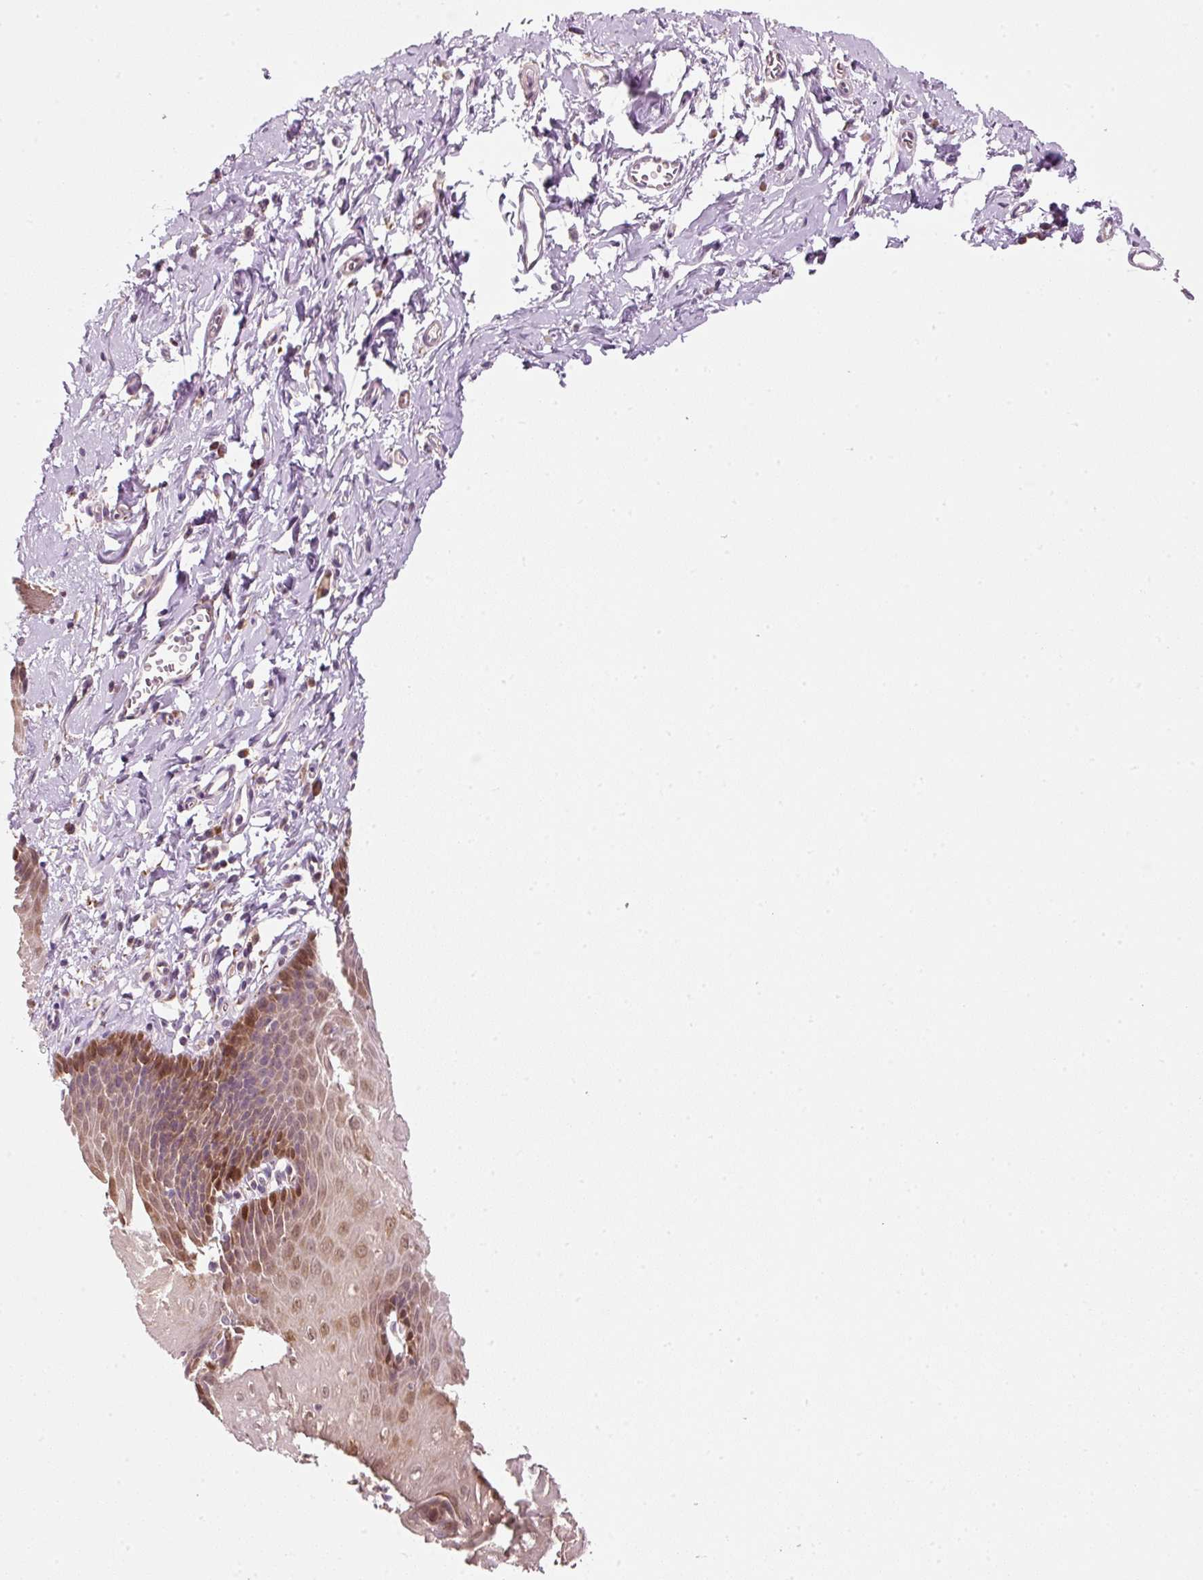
{"staining": {"intensity": "strong", "quantity": "25%-75%", "location": "cytoplasmic/membranous,nuclear"}, "tissue": "esophagus", "cell_type": "Squamous epithelial cells", "image_type": "normal", "snomed": [{"axis": "morphology", "description": "Normal tissue, NOS"}, {"axis": "topography", "description": "Esophagus"}], "caption": "This is a histology image of IHC staining of normal esophagus, which shows strong positivity in the cytoplasmic/membranous,nuclear of squamous epithelial cells.", "gene": "FAM78B", "patient": {"sex": "male", "age": 70}}